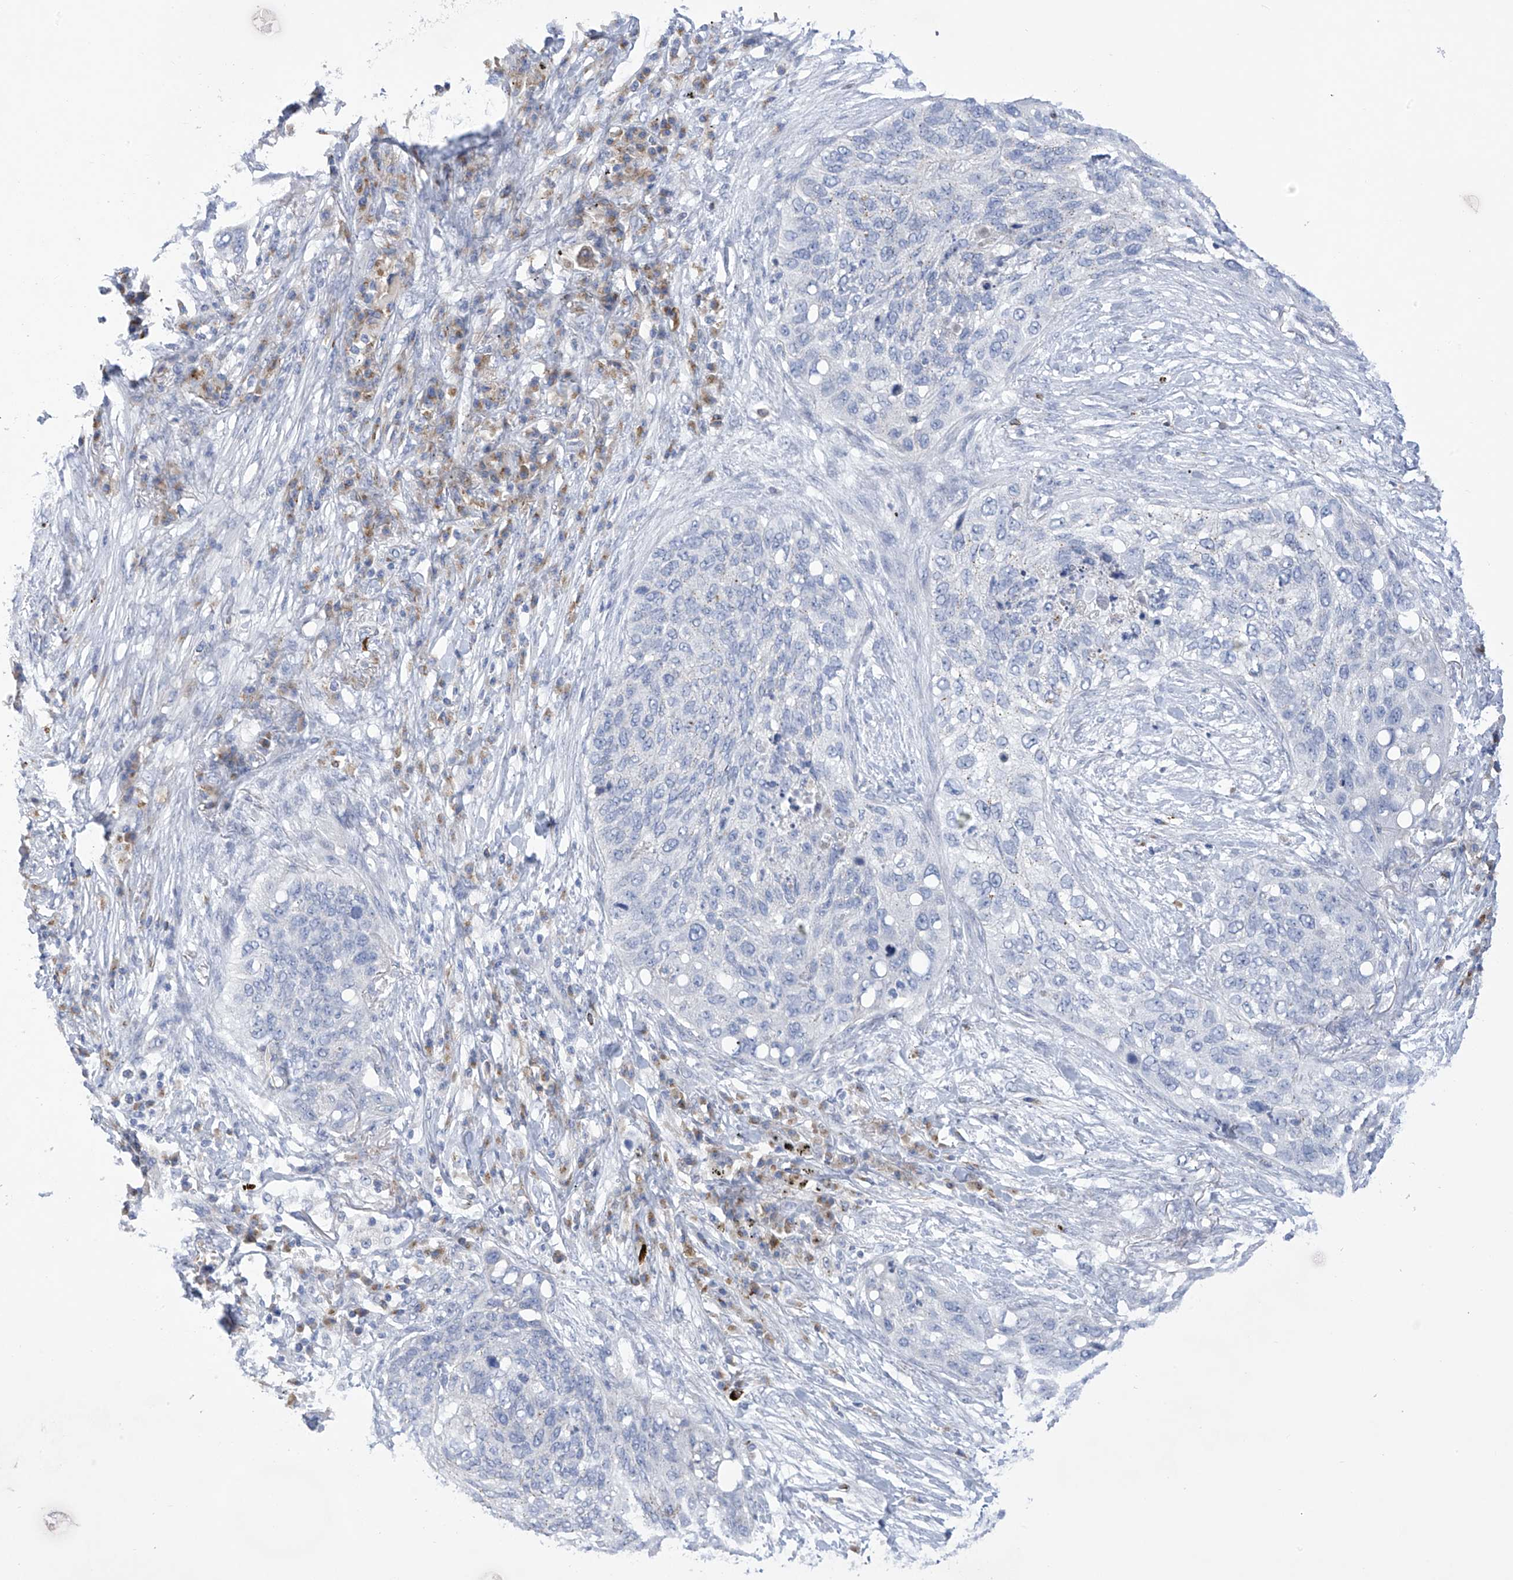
{"staining": {"intensity": "negative", "quantity": "none", "location": "none"}, "tissue": "lung cancer", "cell_type": "Tumor cells", "image_type": "cancer", "snomed": [{"axis": "morphology", "description": "Squamous cell carcinoma, NOS"}, {"axis": "topography", "description": "Lung"}], "caption": "This is an immunohistochemistry (IHC) photomicrograph of lung cancer (squamous cell carcinoma). There is no positivity in tumor cells.", "gene": "SLCO4A1", "patient": {"sex": "female", "age": 63}}